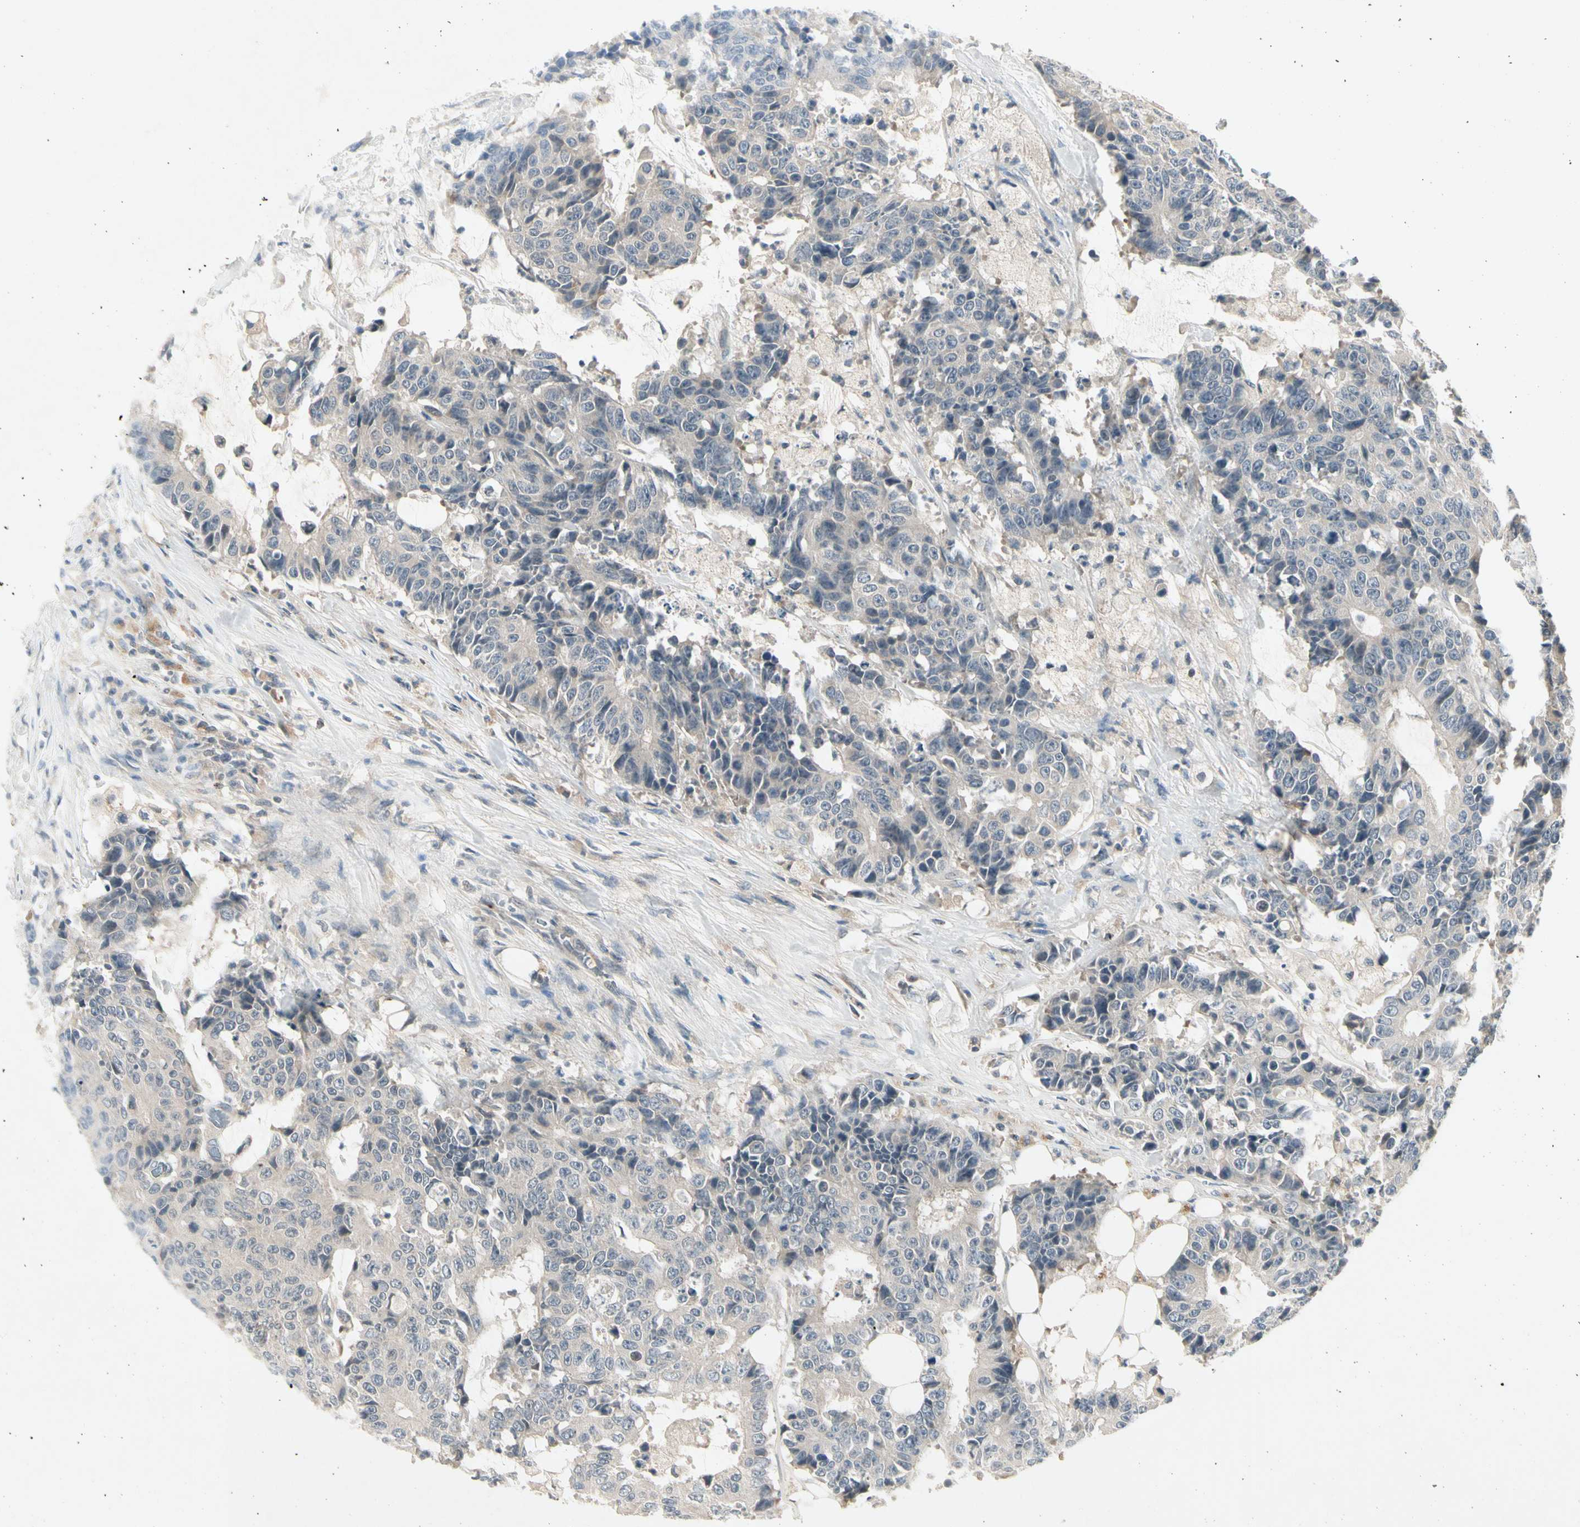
{"staining": {"intensity": "negative", "quantity": "none", "location": "none"}, "tissue": "colorectal cancer", "cell_type": "Tumor cells", "image_type": "cancer", "snomed": [{"axis": "morphology", "description": "Adenocarcinoma, NOS"}, {"axis": "topography", "description": "Colon"}], "caption": "Colorectal adenocarcinoma stained for a protein using IHC displays no expression tumor cells.", "gene": "CCL4", "patient": {"sex": "female", "age": 86}}